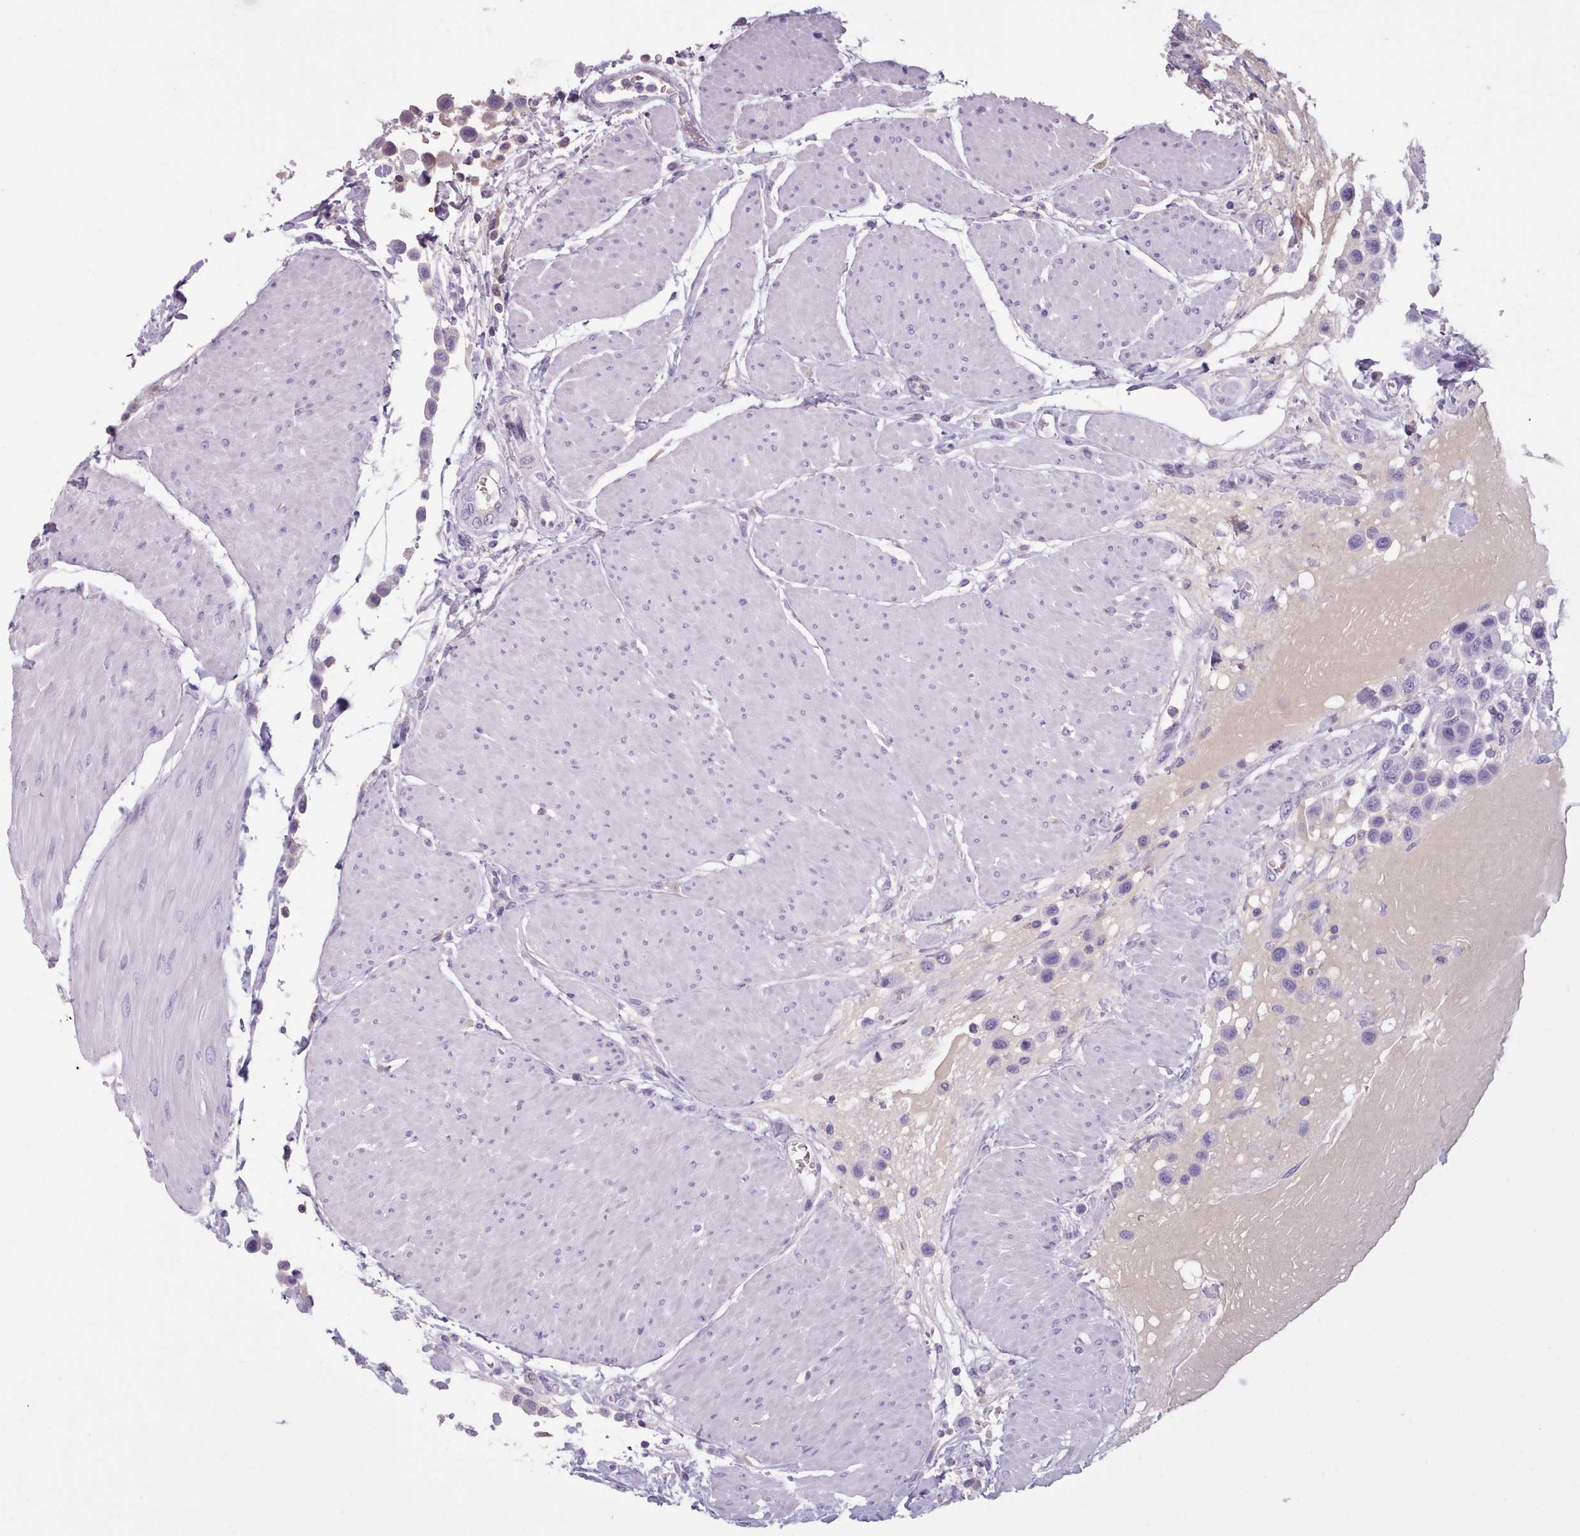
{"staining": {"intensity": "negative", "quantity": "none", "location": "none"}, "tissue": "urothelial cancer", "cell_type": "Tumor cells", "image_type": "cancer", "snomed": [{"axis": "morphology", "description": "Urothelial carcinoma, High grade"}, {"axis": "topography", "description": "Urinary bladder"}], "caption": "Immunohistochemical staining of human urothelial cancer exhibits no significant positivity in tumor cells.", "gene": "ZNF43", "patient": {"sex": "male", "age": 50}}